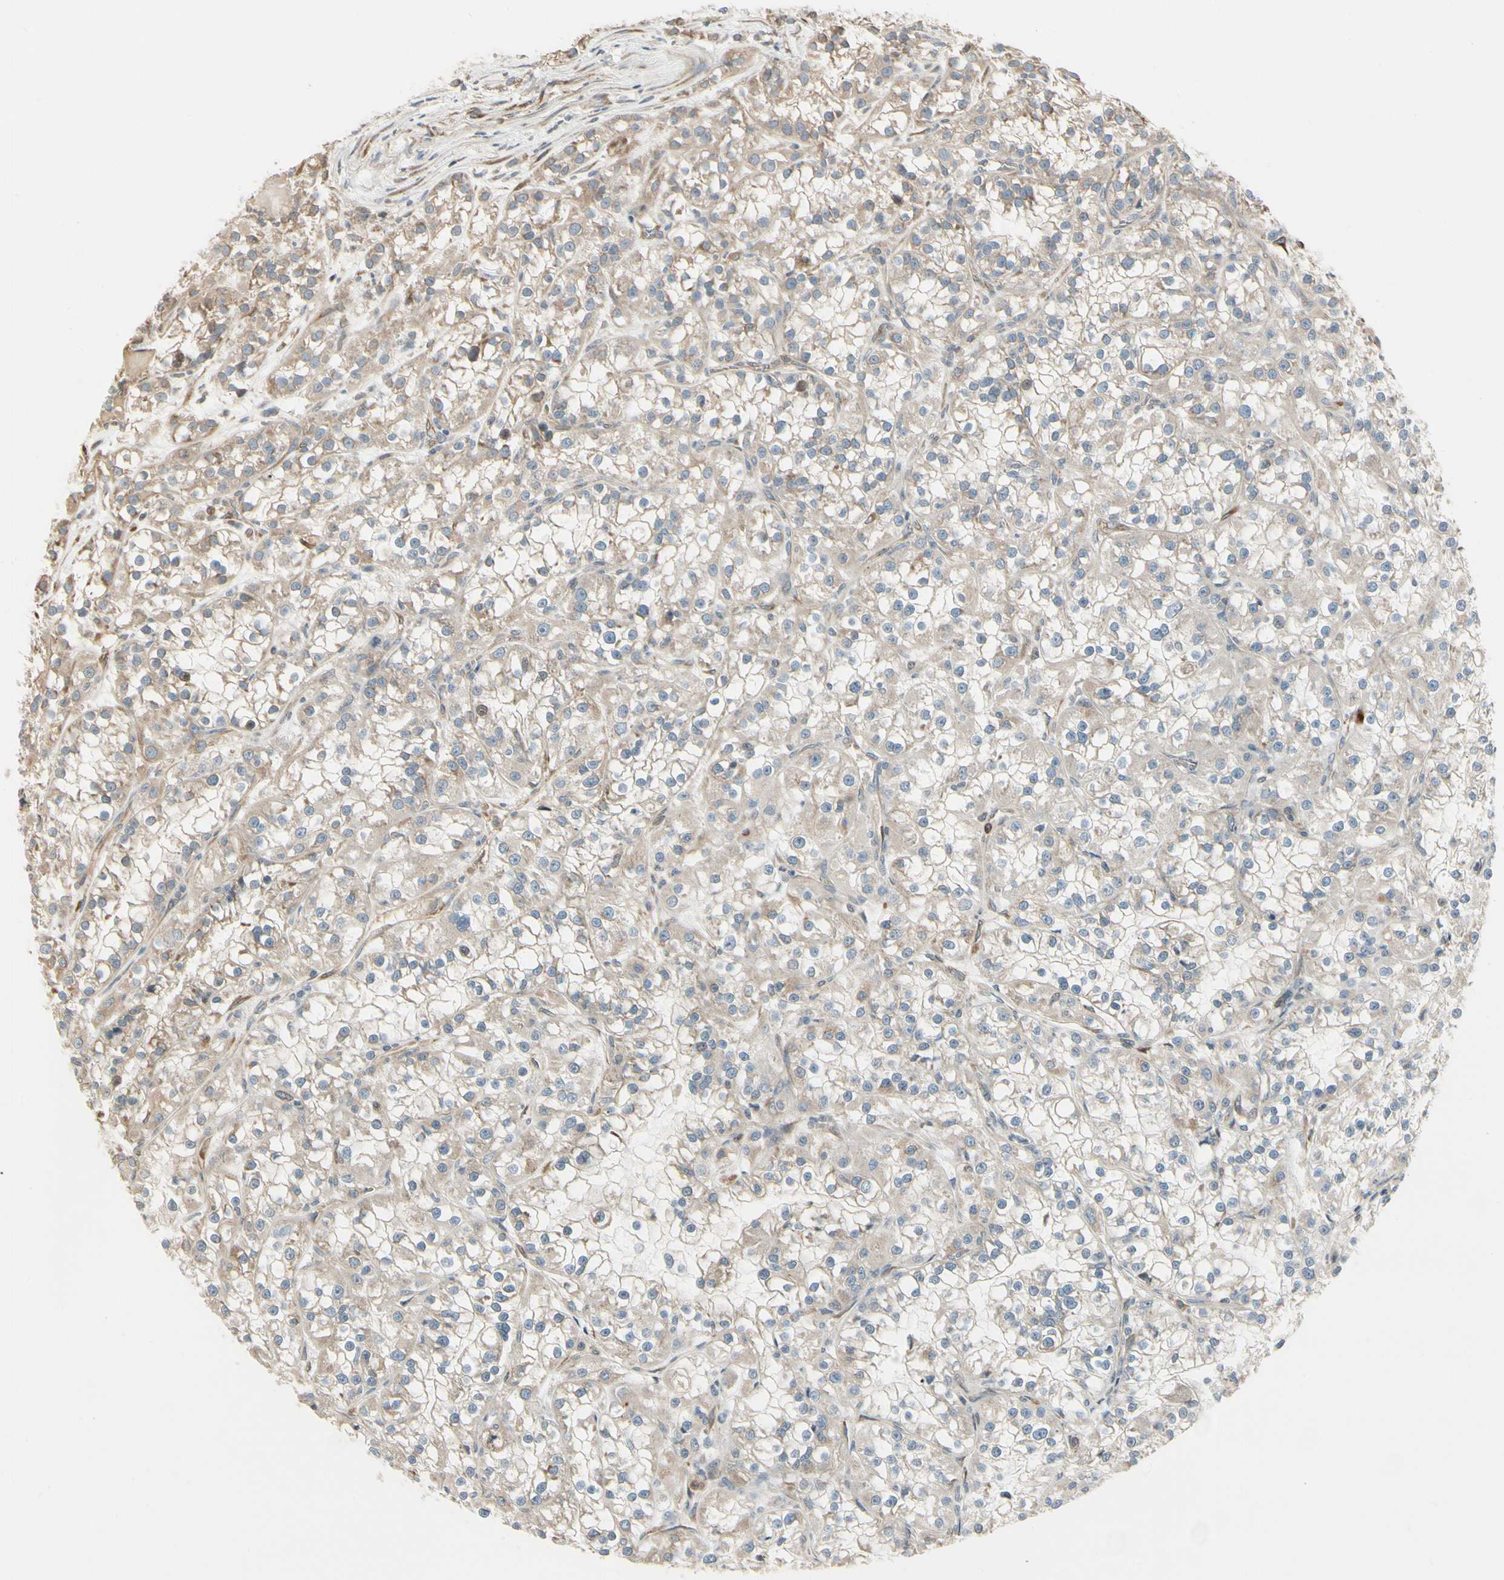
{"staining": {"intensity": "weak", "quantity": ">75%", "location": "cytoplasmic/membranous"}, "tissue": "renal cancer", "cell_type": "Tumor cells", "image_type": "cancer", "snomed": [{"axis": "morphology", "description": "Adenocarcinoma, NOS"}, {"axis": "topography", "description": "Kidney"}], "caption": "Human renal cancer (adenocarcinoma) stained for a protein (brown) displays weak cytoplasmic/membranous positive staining in about >75% of tumor cells.", "gene": "NUCB2", "patient": {"sex": "female", "age": 52}}